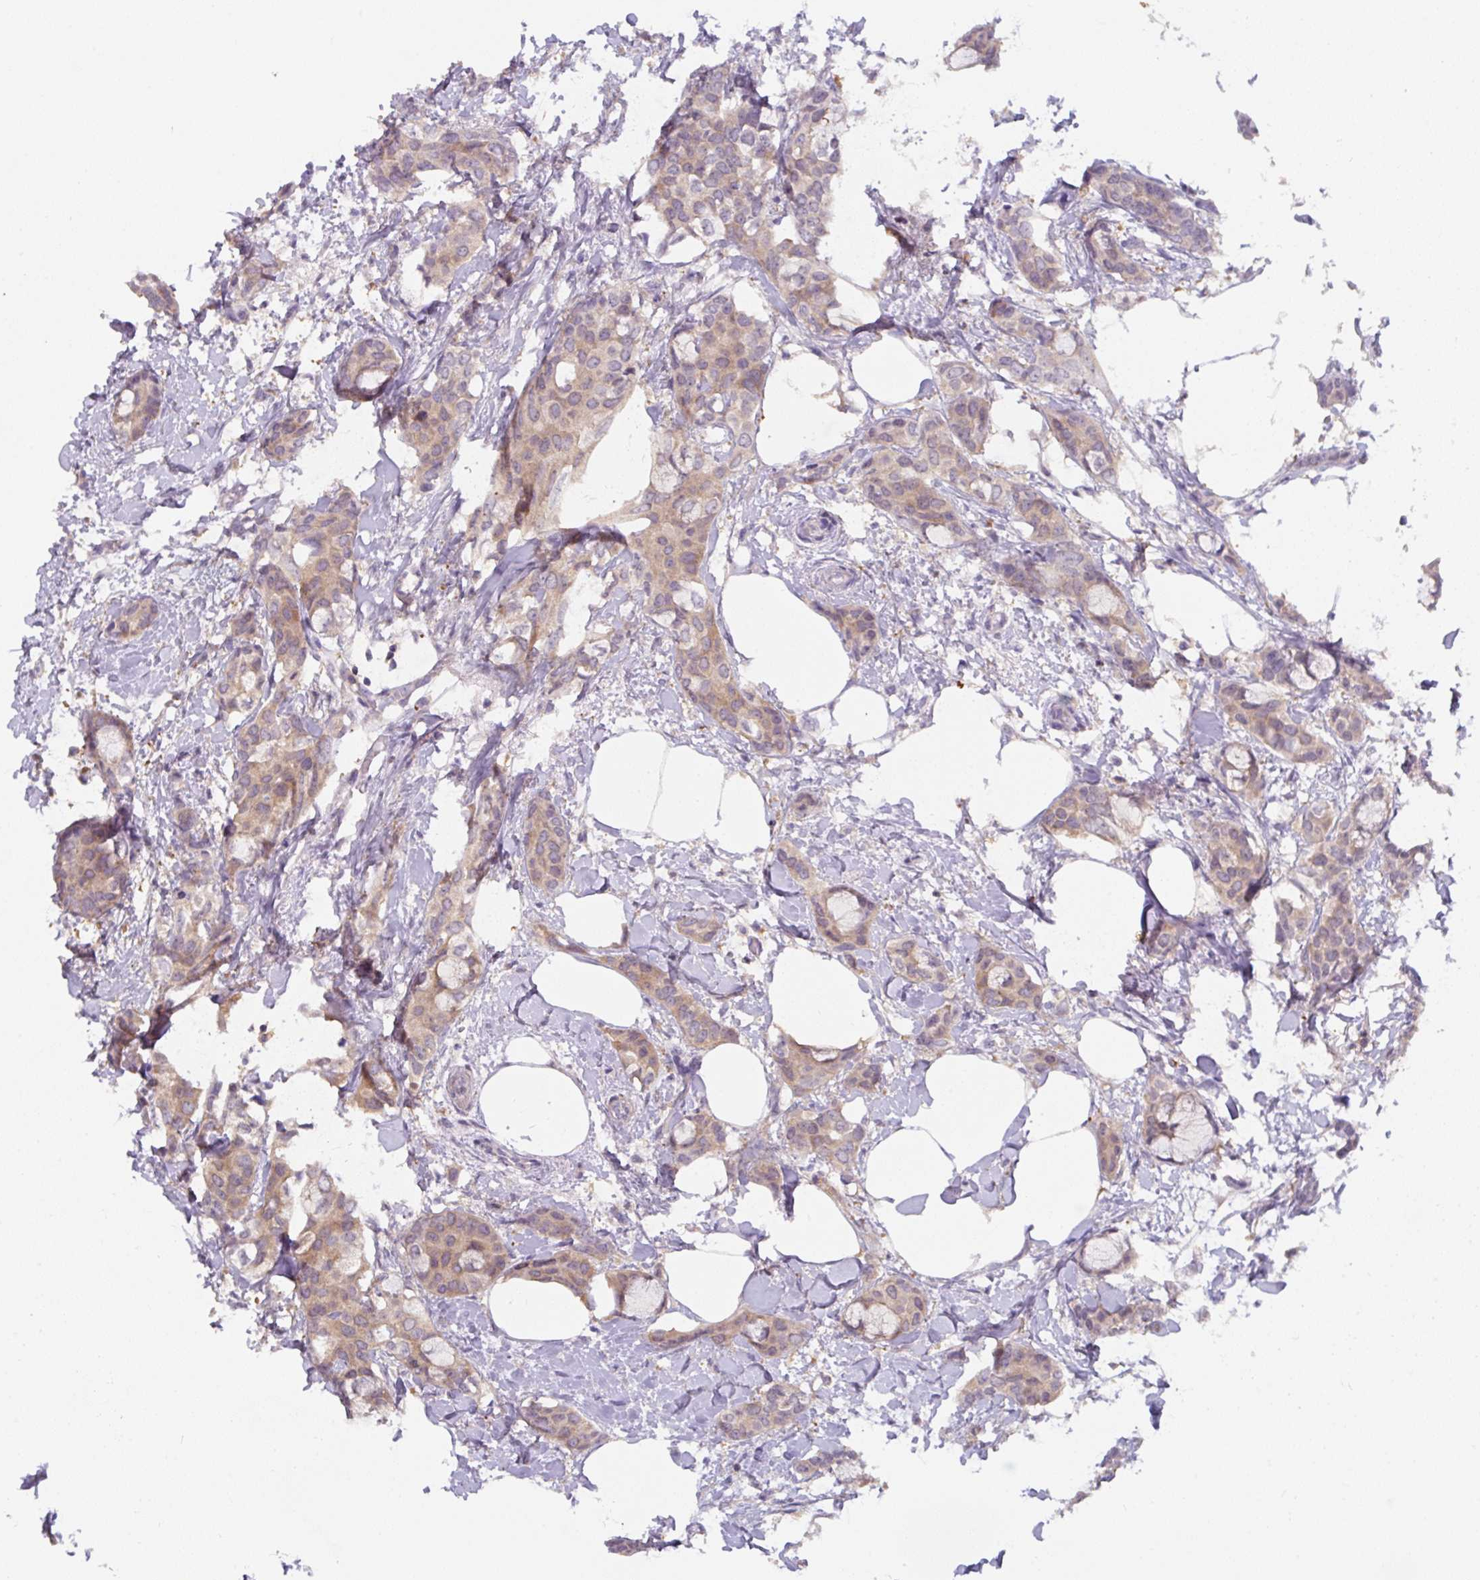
{"staining": {"intensity": "weak", "quantity": ">75%", "location": "cytoplasmic/membranous"}, "tissue": "breast cancer", "cell_type": "Tumor cells", "image_type": "cancer", "snomed": [{"axis": "morphology", "description": "Duct carcinoma"}, {"axis": "topography", "description": "Breast"}], "caption": "Tumor cells display low levels of weak cytoplasmic/membranous expression in about >75% of cells in breast invasive ductal carcinoma.", "gene": "ST13", "patient": {"sex": "female", "age": 73}}